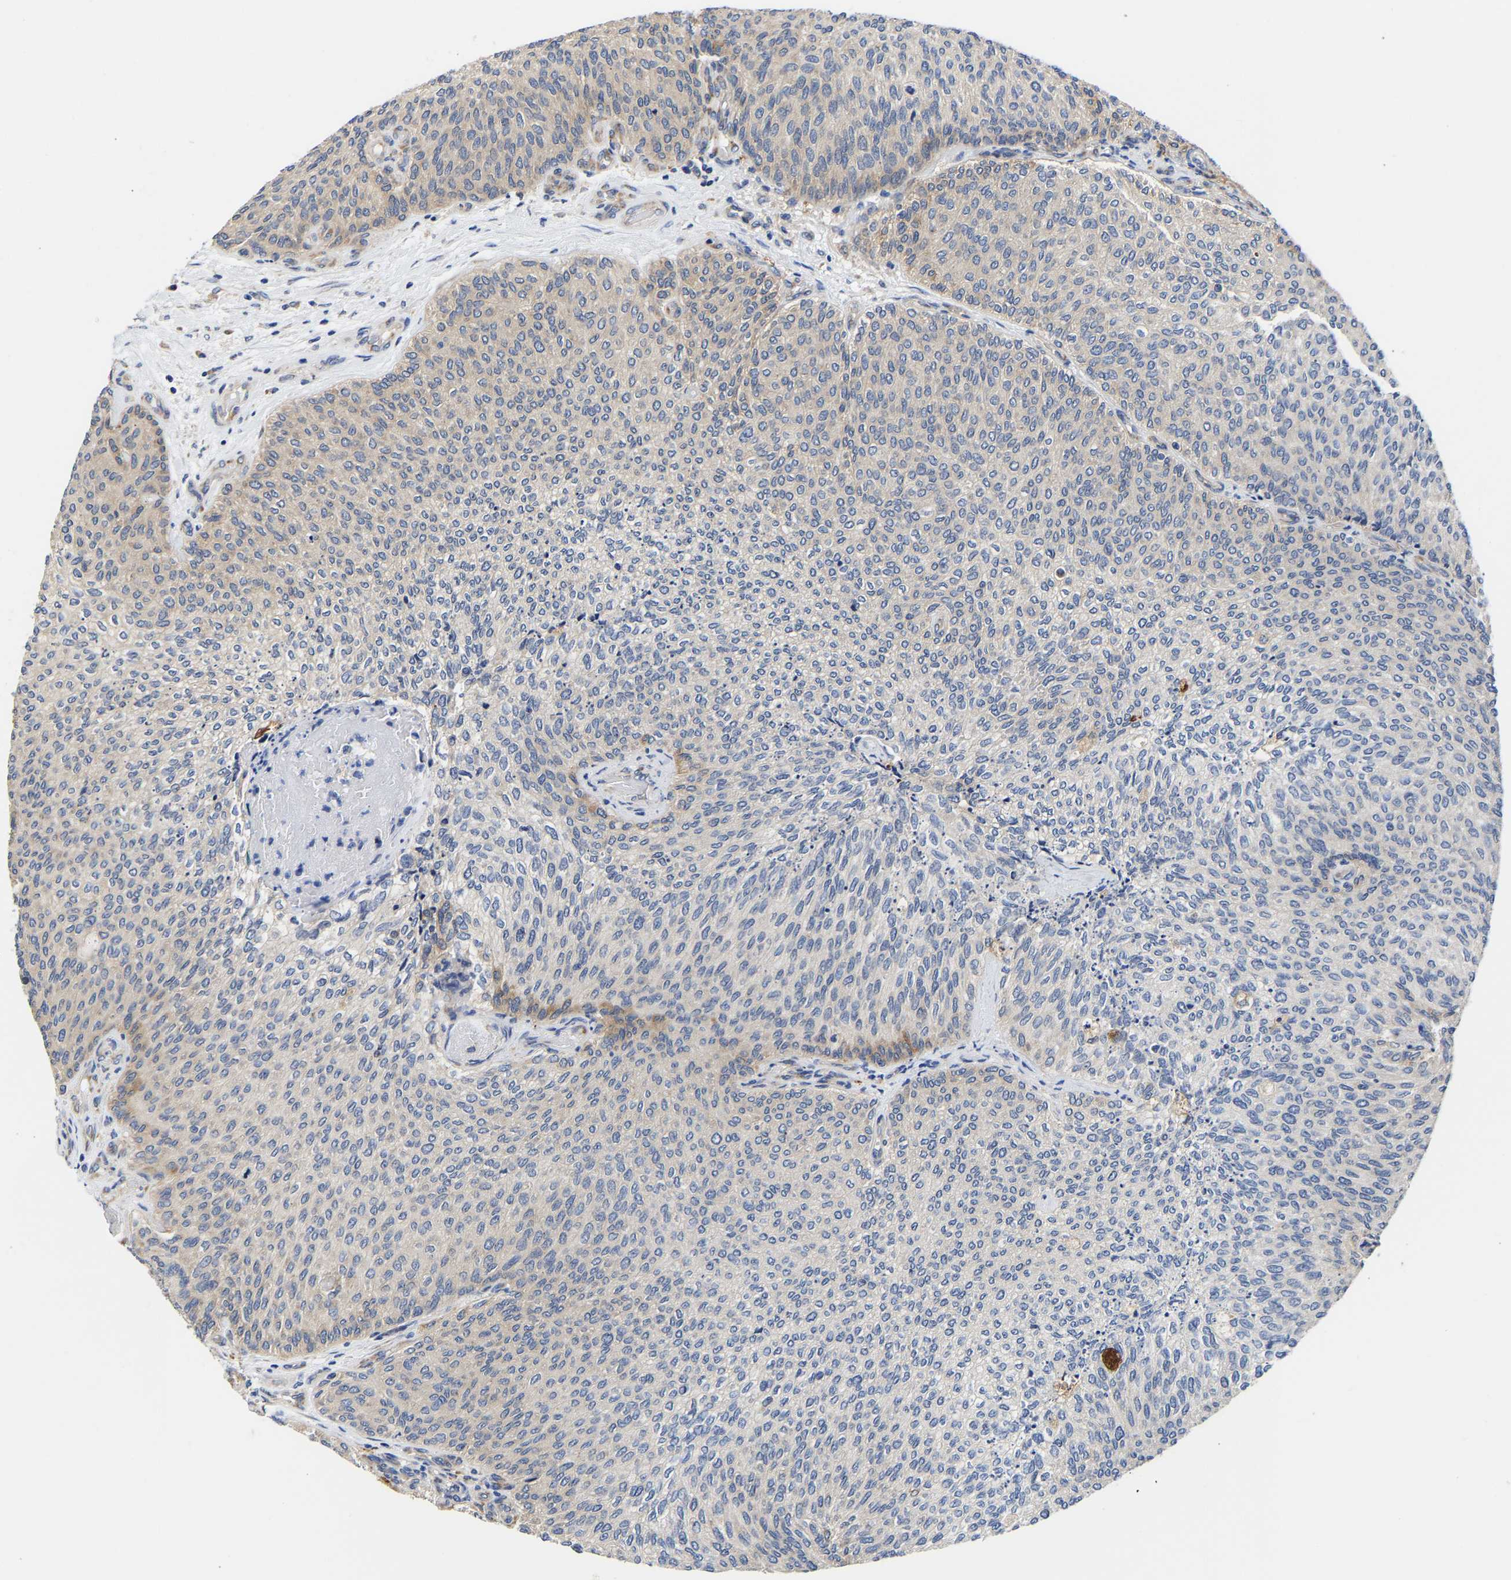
{"staining": {"intensity": "negative", "quantity": "none", "location": "none"}, "tissue": "urothelial cancer", "cell_type": "Tumor cells", "image_type": "cancer", "snomed": [{"axis": "morphology", "description": "Urothelial carcinoma, Low grade"}, {"axis": "topography", "description": "Urinary bladder"}], "caption": "A photomicrograph of urothelial cancer stained for a protein shows no brown staining in tumor cells.", "gene": "CCDC6", "patient": {"sex": "female", "age": 79}}